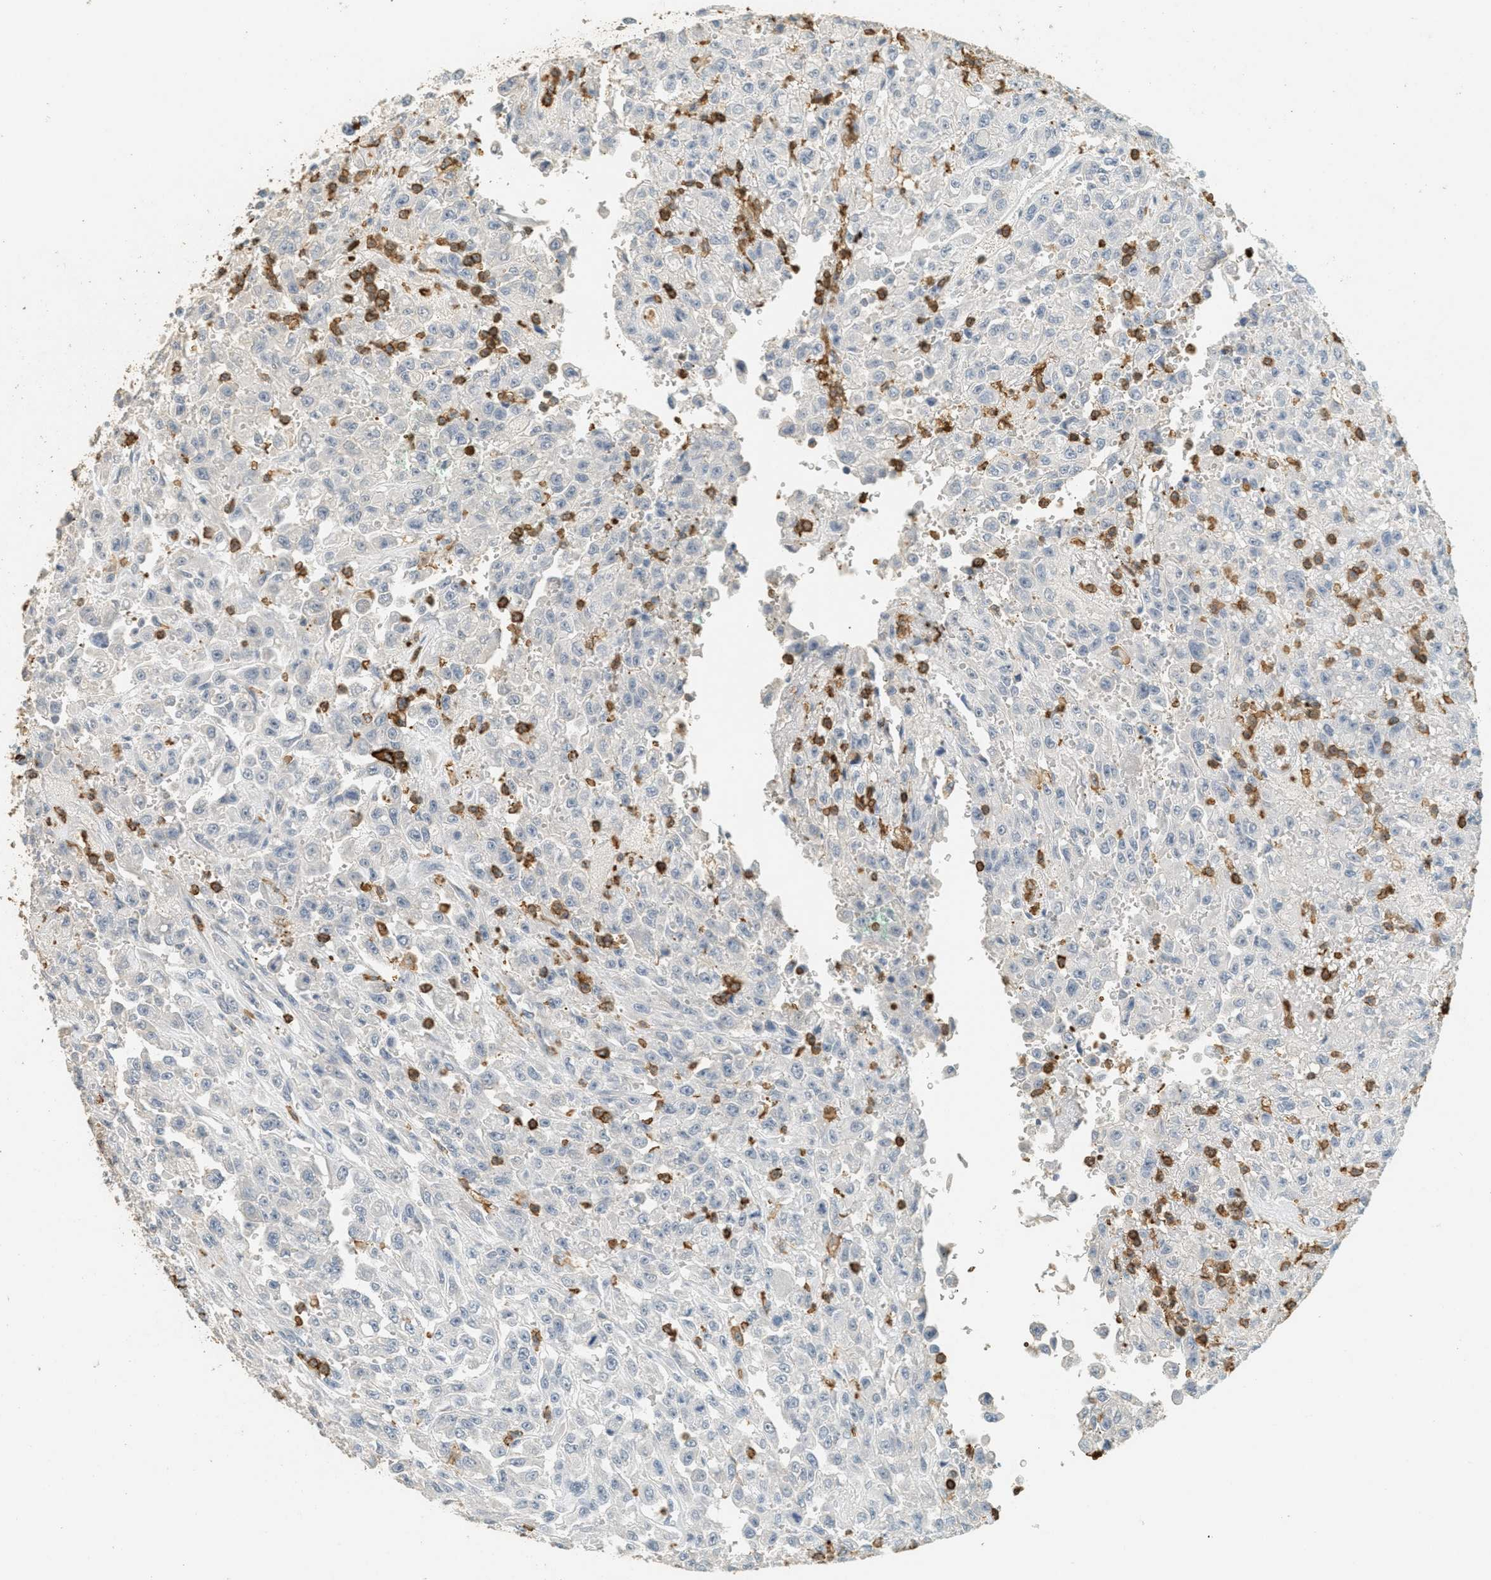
{"staining": {"intensity": "negative", "quantity": "none", "location": "none"}, "tissue": "urothelial cancer", "cell_type": "Tumor cells", "image_type": "cancer", "snomed": [{"axis": "morphology", "description": "Urothelial carcinoma, High grade"}, {"axis": "topography", "description": "Urinary bladder"}], "caption": "The photomicrograph displays no significant expression in tumor cells of urothelial cancer. Nuclei are stained in blue.", "gene": "LSP1", "patient": {"sex": "male", "age": 46}}